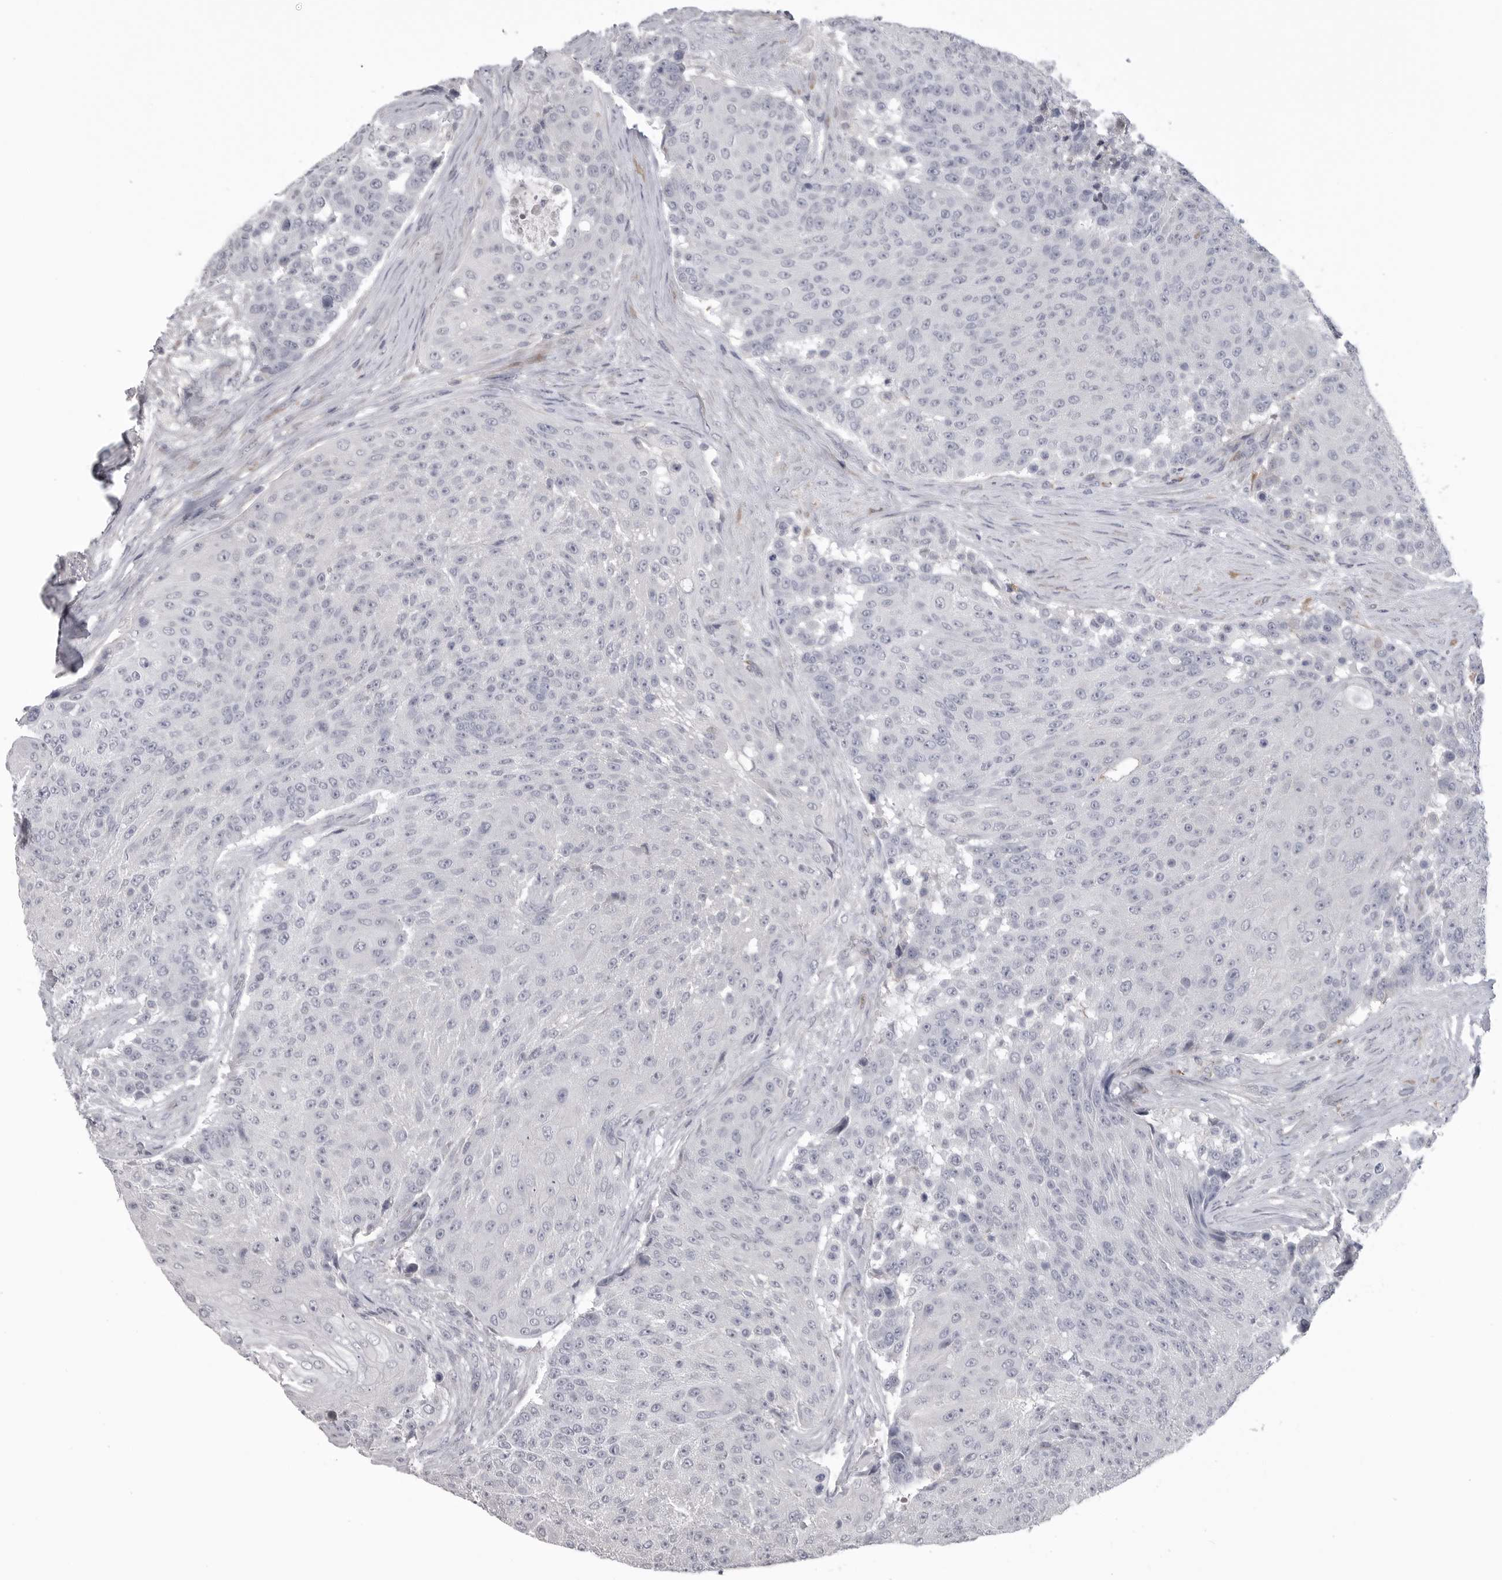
{"staining": {"intensity": "negative", "quantity": "none", "location": "none"}, "tissue": "urothelial cancer", "cell_type": "Tumor cells", "image_type": "cancer", "snomed": [{"axis": "morphology", "description": "Urothelial carcinoma, High grade"}, {"axis": "topography", "description": "Urinary bladder"}], "caption": "Photomicrograph shows no significant protein positivity in tumor cells of urothelial cancer.", "gene": "SERPING1", "patient": {"sex": "female", "age": 63}}